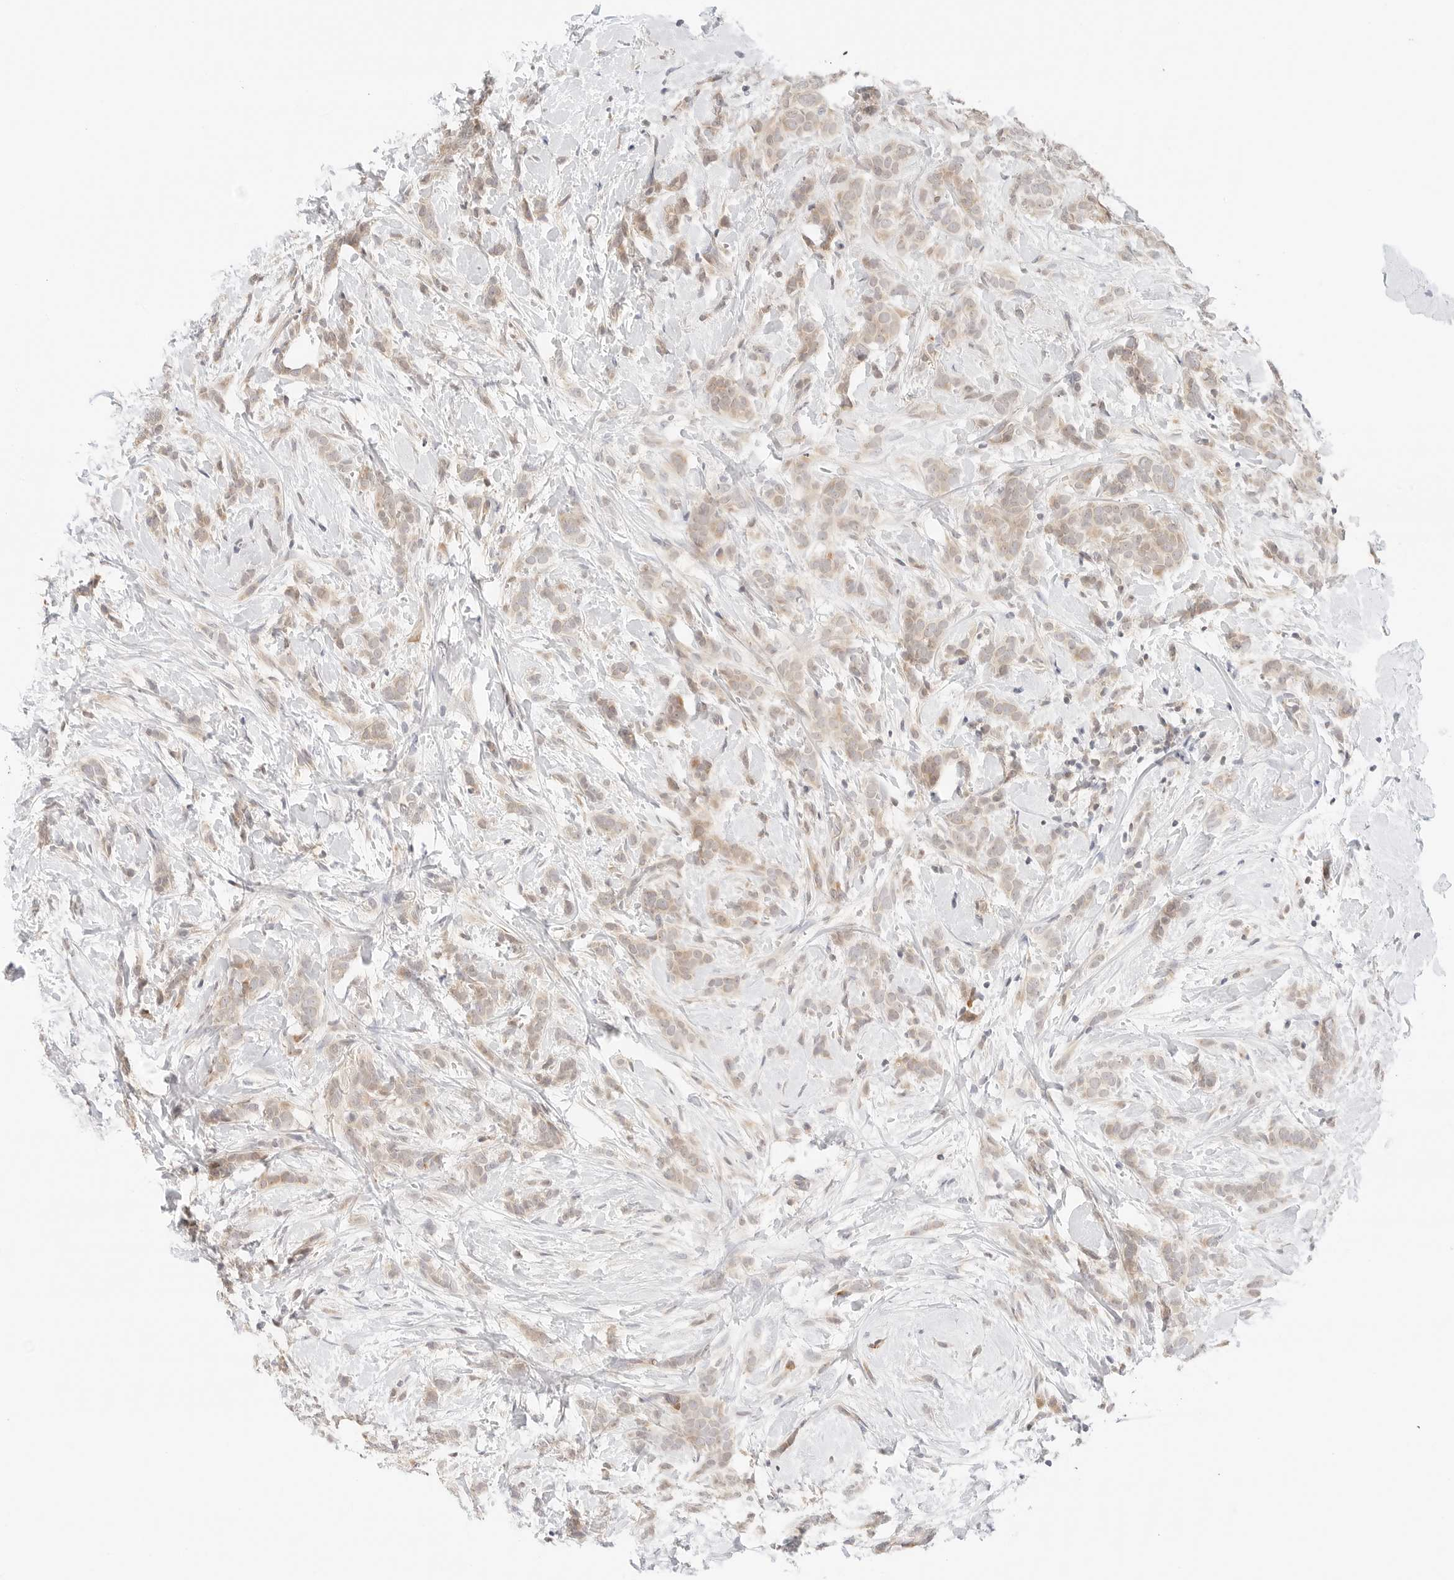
{"staining": {"intensity": "weak", "quantity": ">75%", "location": "cytoplasmic/membranous"}, "tissue": "breast cancer", "cell_type": "Tumor cells", "image_type": "cancer", "snomed": [{"axis": "morphology", "description": "Lobular carcinoma, in situ"}, {"axis": "morphology", "description": "Lobular carcinoma"}, {"axis": "topography", "description": "Breast"}], "caption": "Brown immunohistochemical staining in human breast cancer shows weak cytoplasmic/membranous positivity in about >75% of tumor cells.", "gene": "ERO1B", "patient": {"sex": "female", "age": 41}}